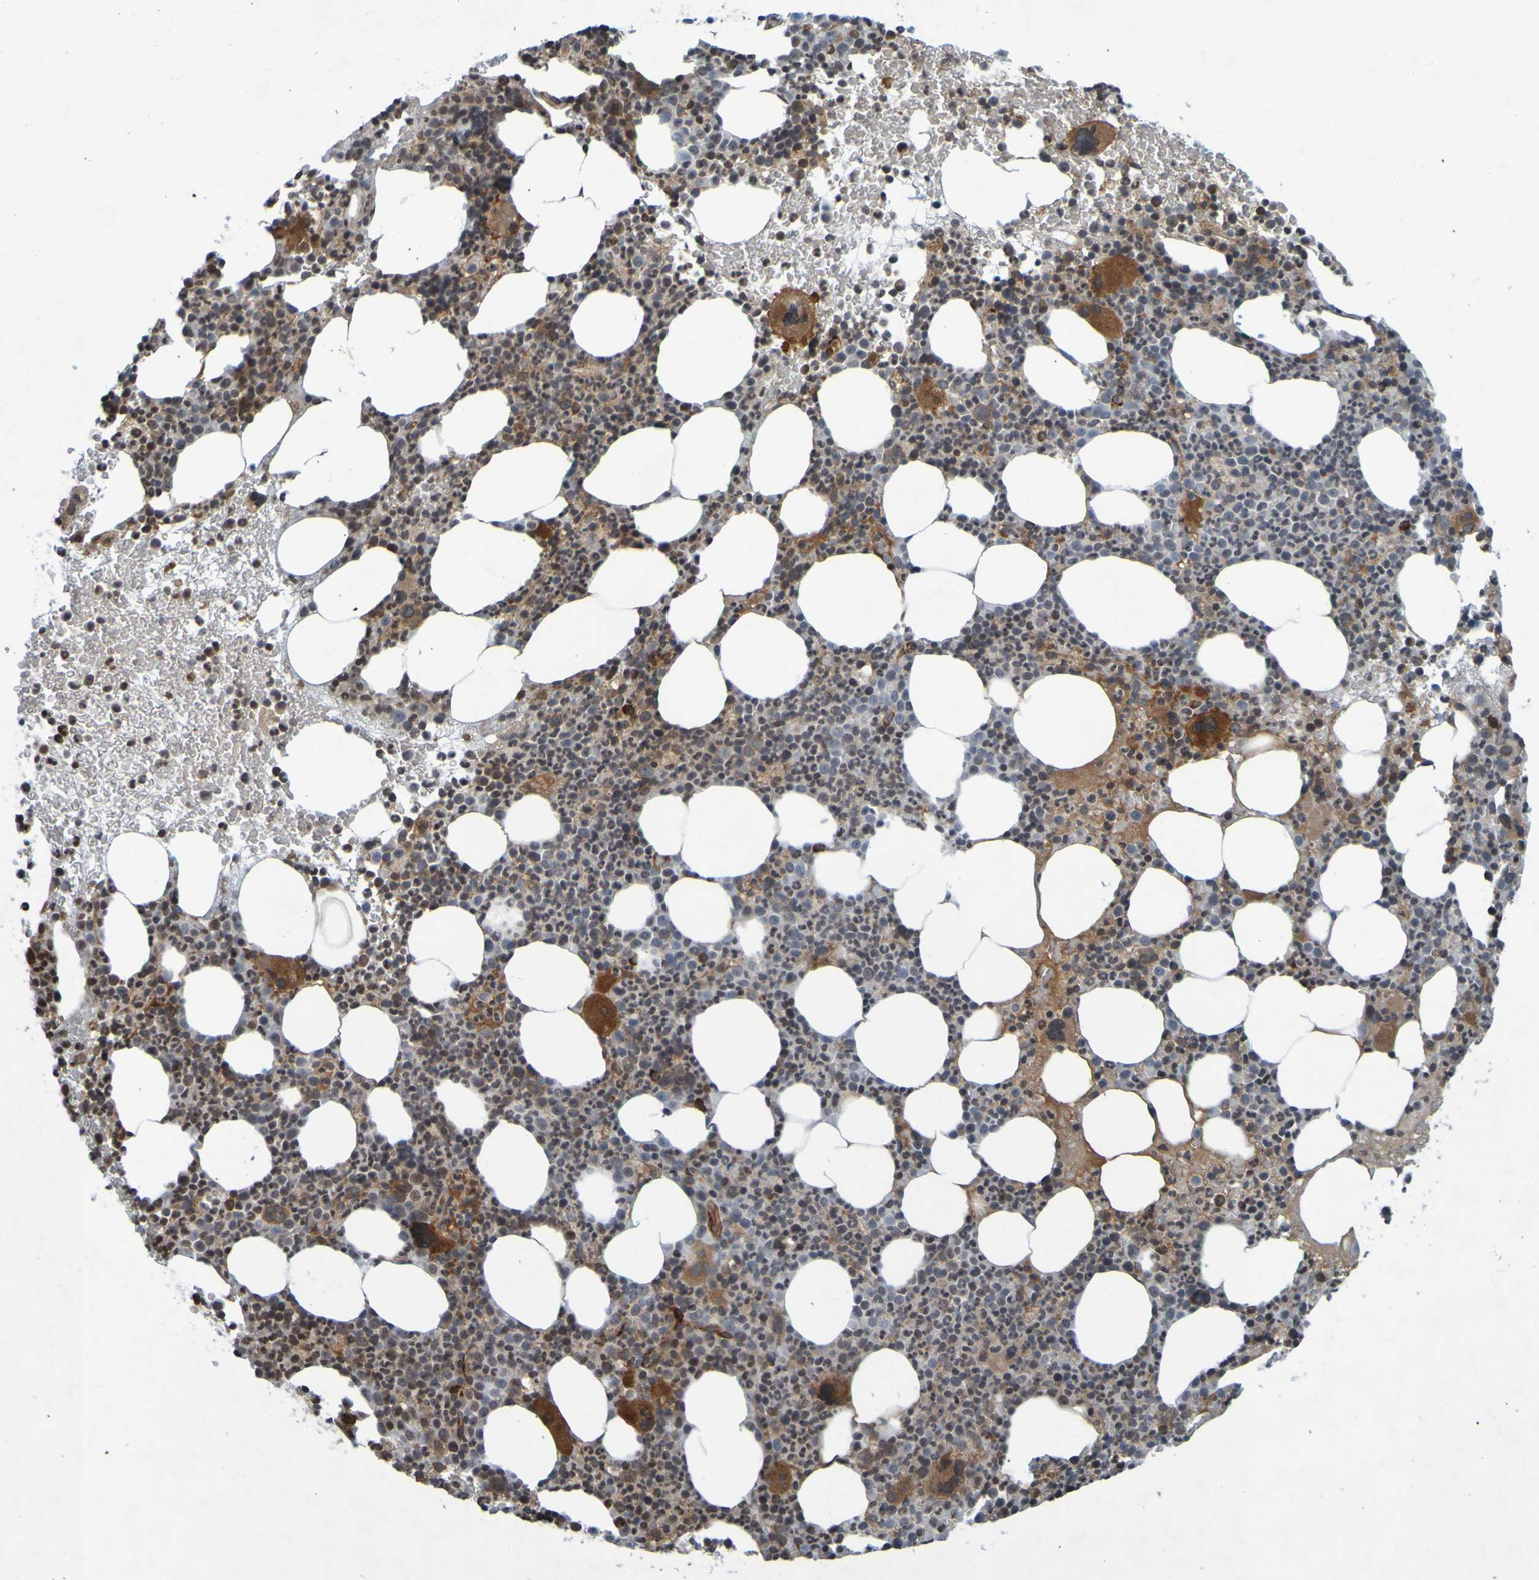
{"staining": {"intensity": "moderate", "quantity": ">75%", "location": "cytoplasmic/membranous"}, "tissue": "bone marrow", "cell_type": "Hematopoietic cells", "image_type": "normal", "snomed": [{"axis": "morphology", "description": "Normal tissue, NOS"}, {"axis": "morphology", "description": "Inflammation, NOS"}, {"axis": "topography", "description": "Bone marrow"}], "caption": "Immunohistochemistry micrograph of normal bone marrow: bone marrow stained using immunohistochemistry (IHC) shows medium levels of moderate protein expression localized specifically in the cytoplasmic/membranous of hematopoietic cells, appearing as a cytoplasmic/membranous brown color.", "gene": "GUCY1A1", "patient": {"sex": "male", "age": 73}}